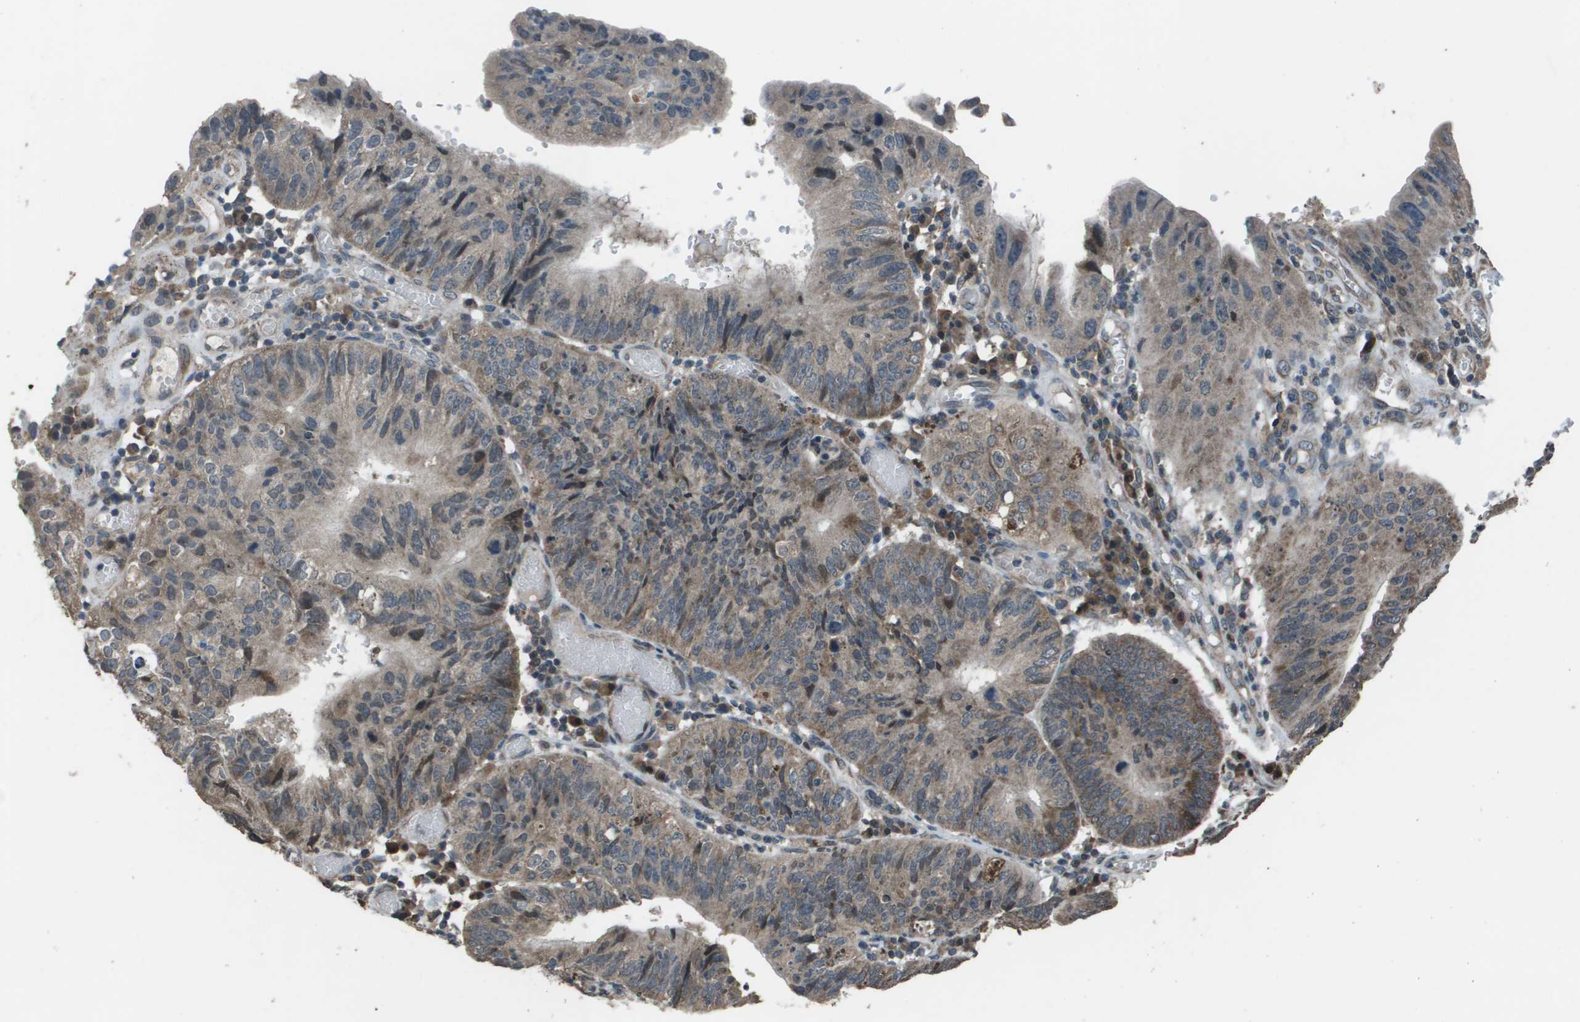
{"staining": {"intensity": "weak", "quantity": "25%-75%", "location": "cytoplasmic/membranous"}, "tissue": "stomach cancer", "cell_type": "Tumor cells", "image_type": "cancer", "snomed": [{"axis": "morphology", "description": "Adenocarcinoma, NOS"}, {"axis": "topography", "description": "Stomach"}], "caption": "Brown immunohistochemical staining in human adenocarcinoma (stomach) shows weak cytoplasmic/membranous staining in about 25%-75% of tumor cells. The protein is shown in brown color, while the nuclei are stained blue.", "gene": "GOSR2", "patient": {"sex": "male", "age": 59}}